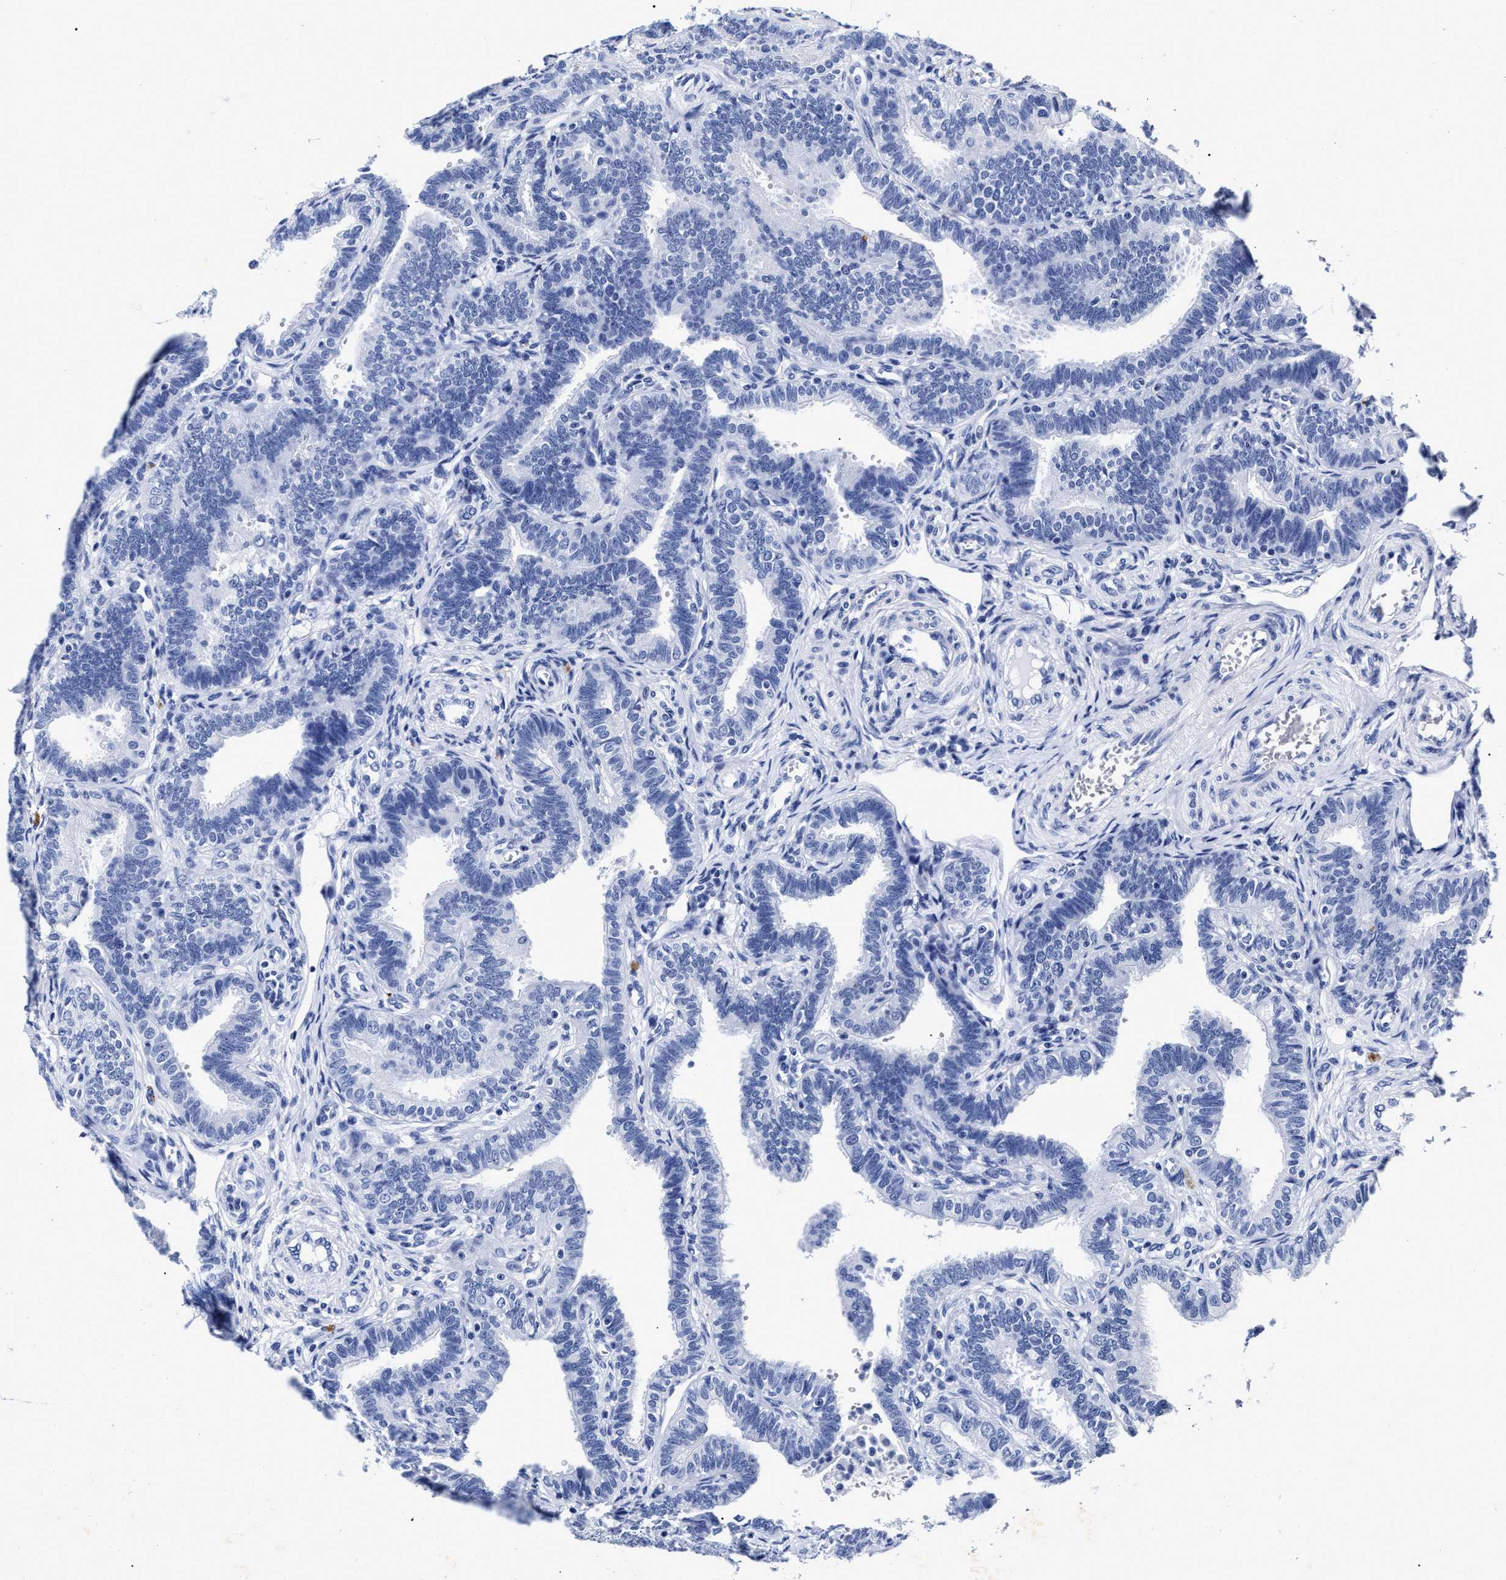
{"staining": {"intensity": "negative", "quantity": "none", "location": "none"}, "tissue": "fallopian tube", "cell_type": "Glandular cells", "image_type": "normal", "snomed": [{"axis": "morphology", "description": "Normal tissue, NOS"}, {"axis": "topography", "description": "Fallopian tube"}, {"axis": "topography", "description": "Placenta"}], "caption": "A high-resolution image shows IHC staining of unremarkable fallopian tube, which reveals no significant expression in glandular cells.", "gene": "LRRC8E", "patient": {"sex": "female", "age": 34}}